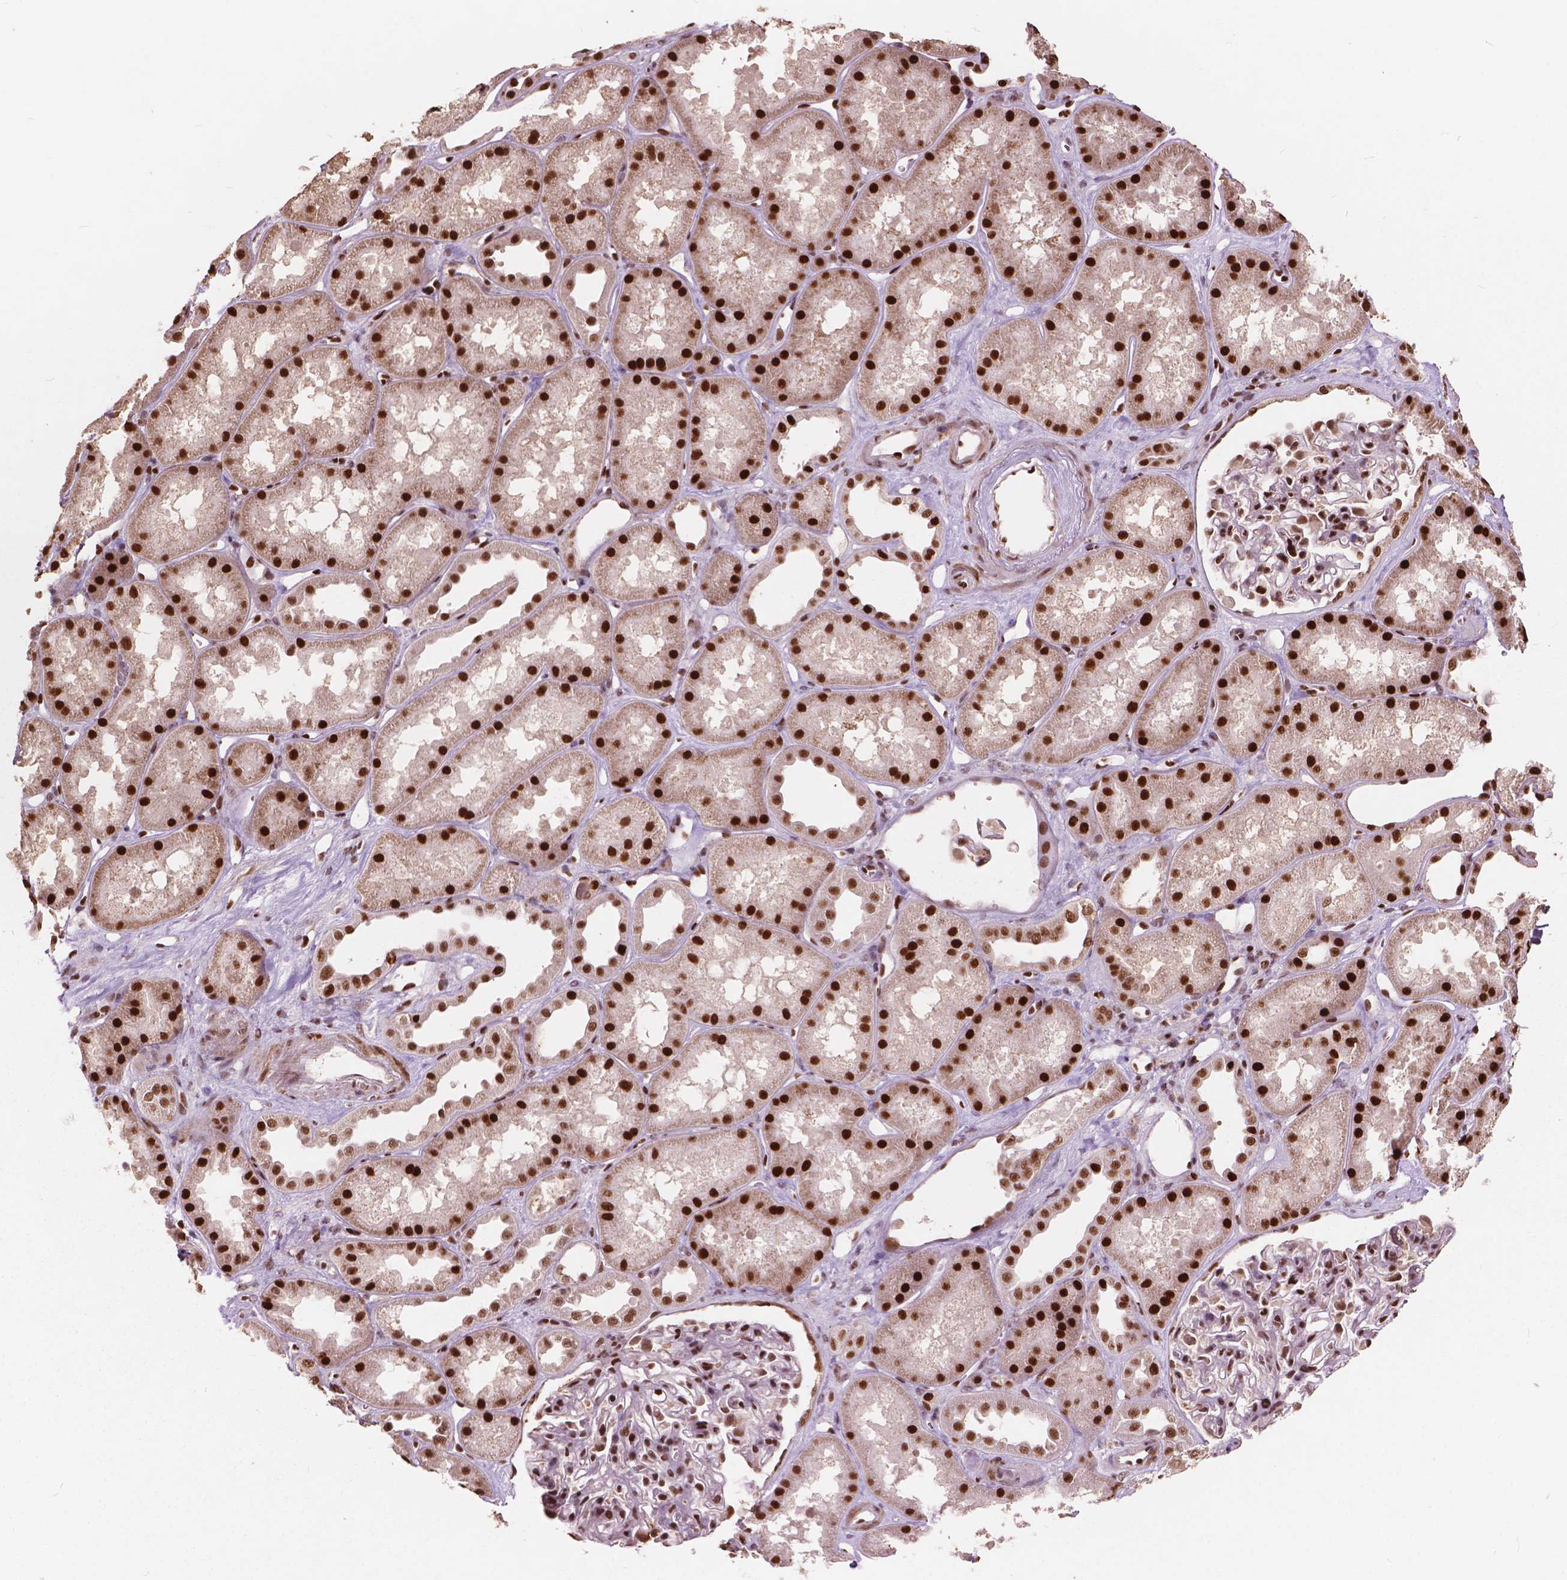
{"staining": {"intensity": "strong", "quantity": "25%-75%", "location": "nuclear"}, "tissue": "kidney", "cell_type": "Cells in glomeruli", "image_type": "normal", "snomed": [{"axis": "morphology", "description": "Normal tissue, NOS"}, {"axis": "topography", "description": "Kidney"}], "caption": "Cells in glomeruli show strong nuclear positivity in about 25%-75% of cells in normal kidney.", "gene": "ANP32A", "patient": {"sex": "male", "age": 61}}